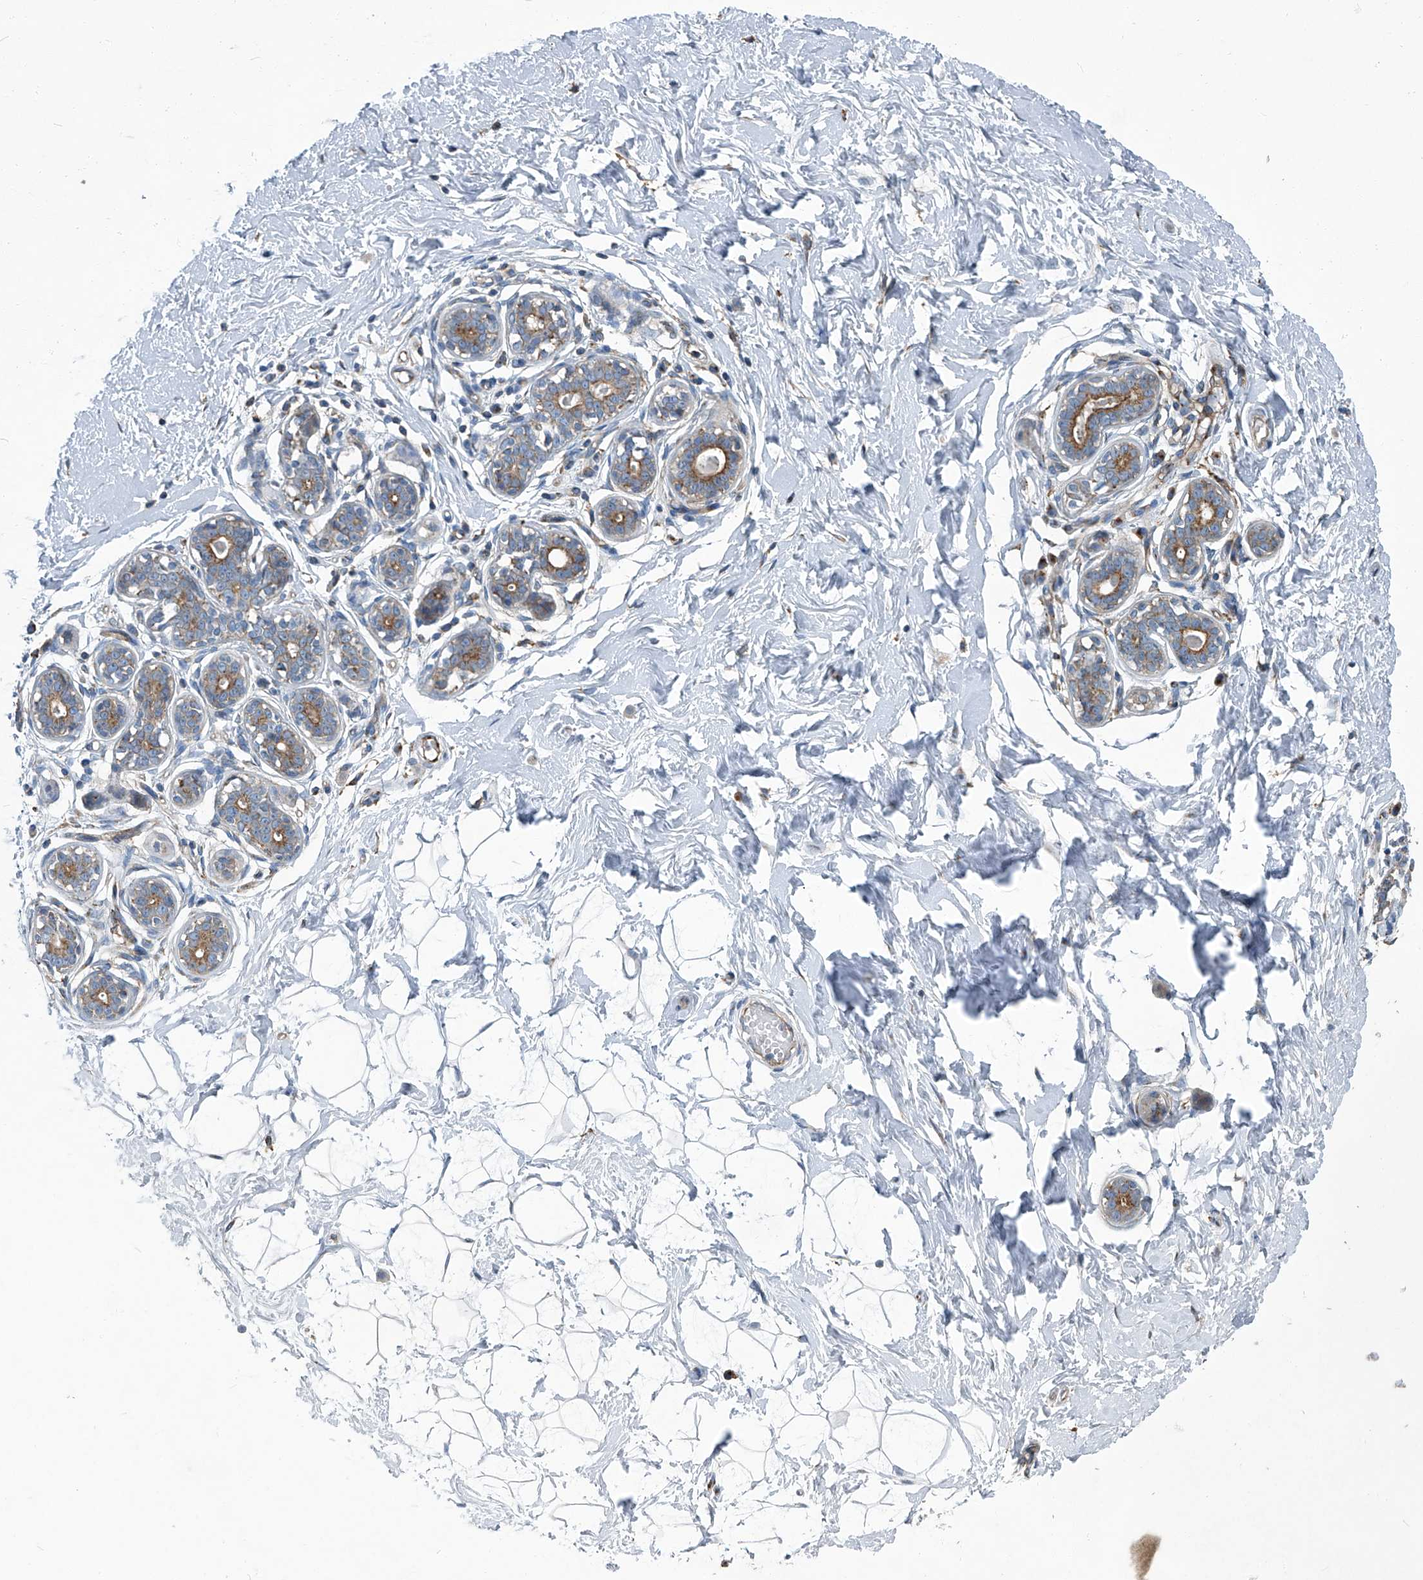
{"staining": {"intensity": "negative", "quantity": "none", "location": "none"}, "tissue": "breast", "cell_type": "Adipocytes", "image_type": "normal", "snomed": [{"axis": "morphology", "description": "Normal tissue, NOS"}, {"axis": "morphology", "description": "Adenoma, NOS"}, {"axis": "topography", "description": "Breast"}], "caption": "A photomicrograph of breast stained for a protein reveals no brown staining in adipocytes.", "gene": "PIGH", "patient": {"sex": "female", "age": 23}}